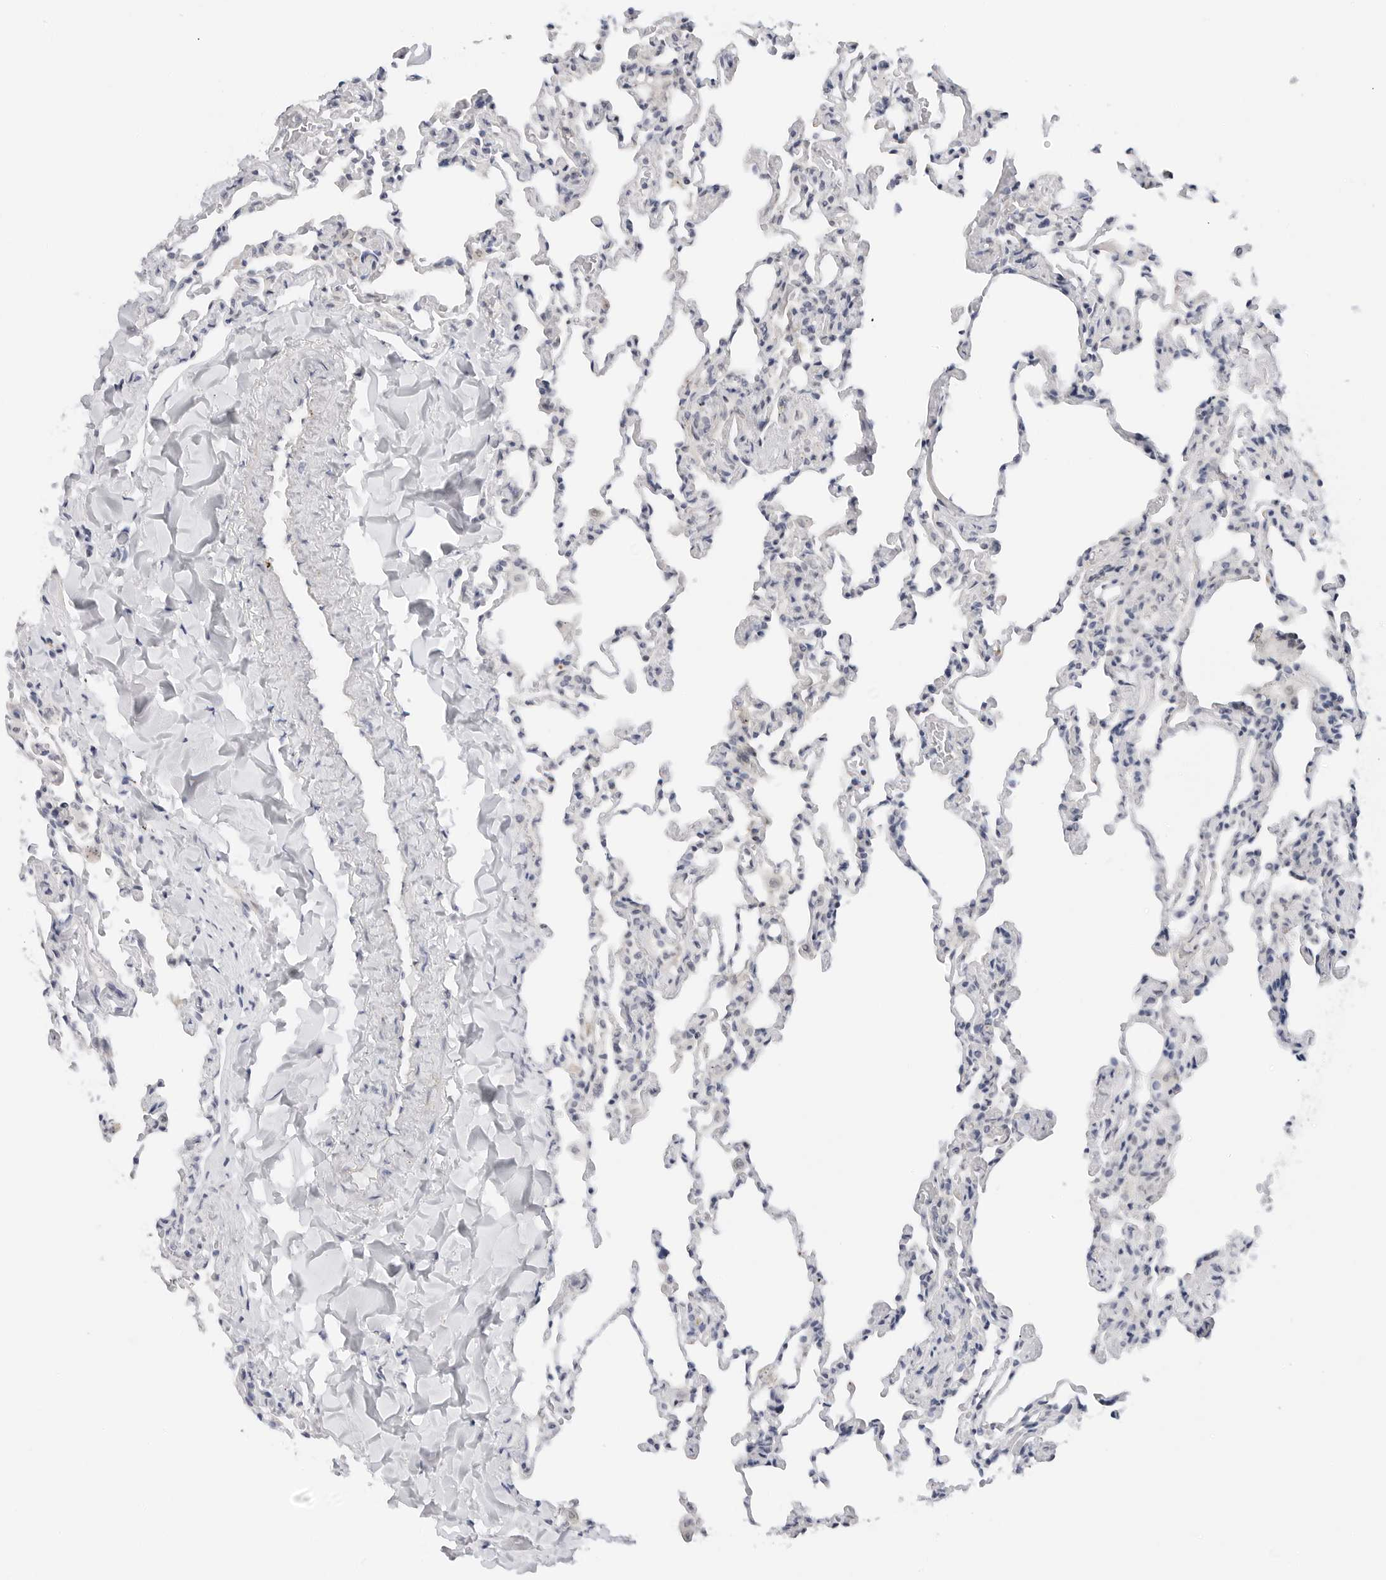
{"staining": {"intensity": "negative", "quantity": "none", "location": "none"}, "tissue": "lung", "cell_type": "Alveolar cells", "image_type": "normal", "snomed": [{"axis": "morphology", "description": "Normal tissue, NOS"}, {"axis": "topography", "description": "Lung"}], "caption": "Alveolar cells show no significant positivity in unremarkable lung. (Stains: DAB (3,3'-diaminobenzidine) IHC with hematoxylin counter stain, Microscopy: brightfield microscopy at high magnification).", "gene": "MAP2K5", "patient": {"sex": "male", "age": 20}}